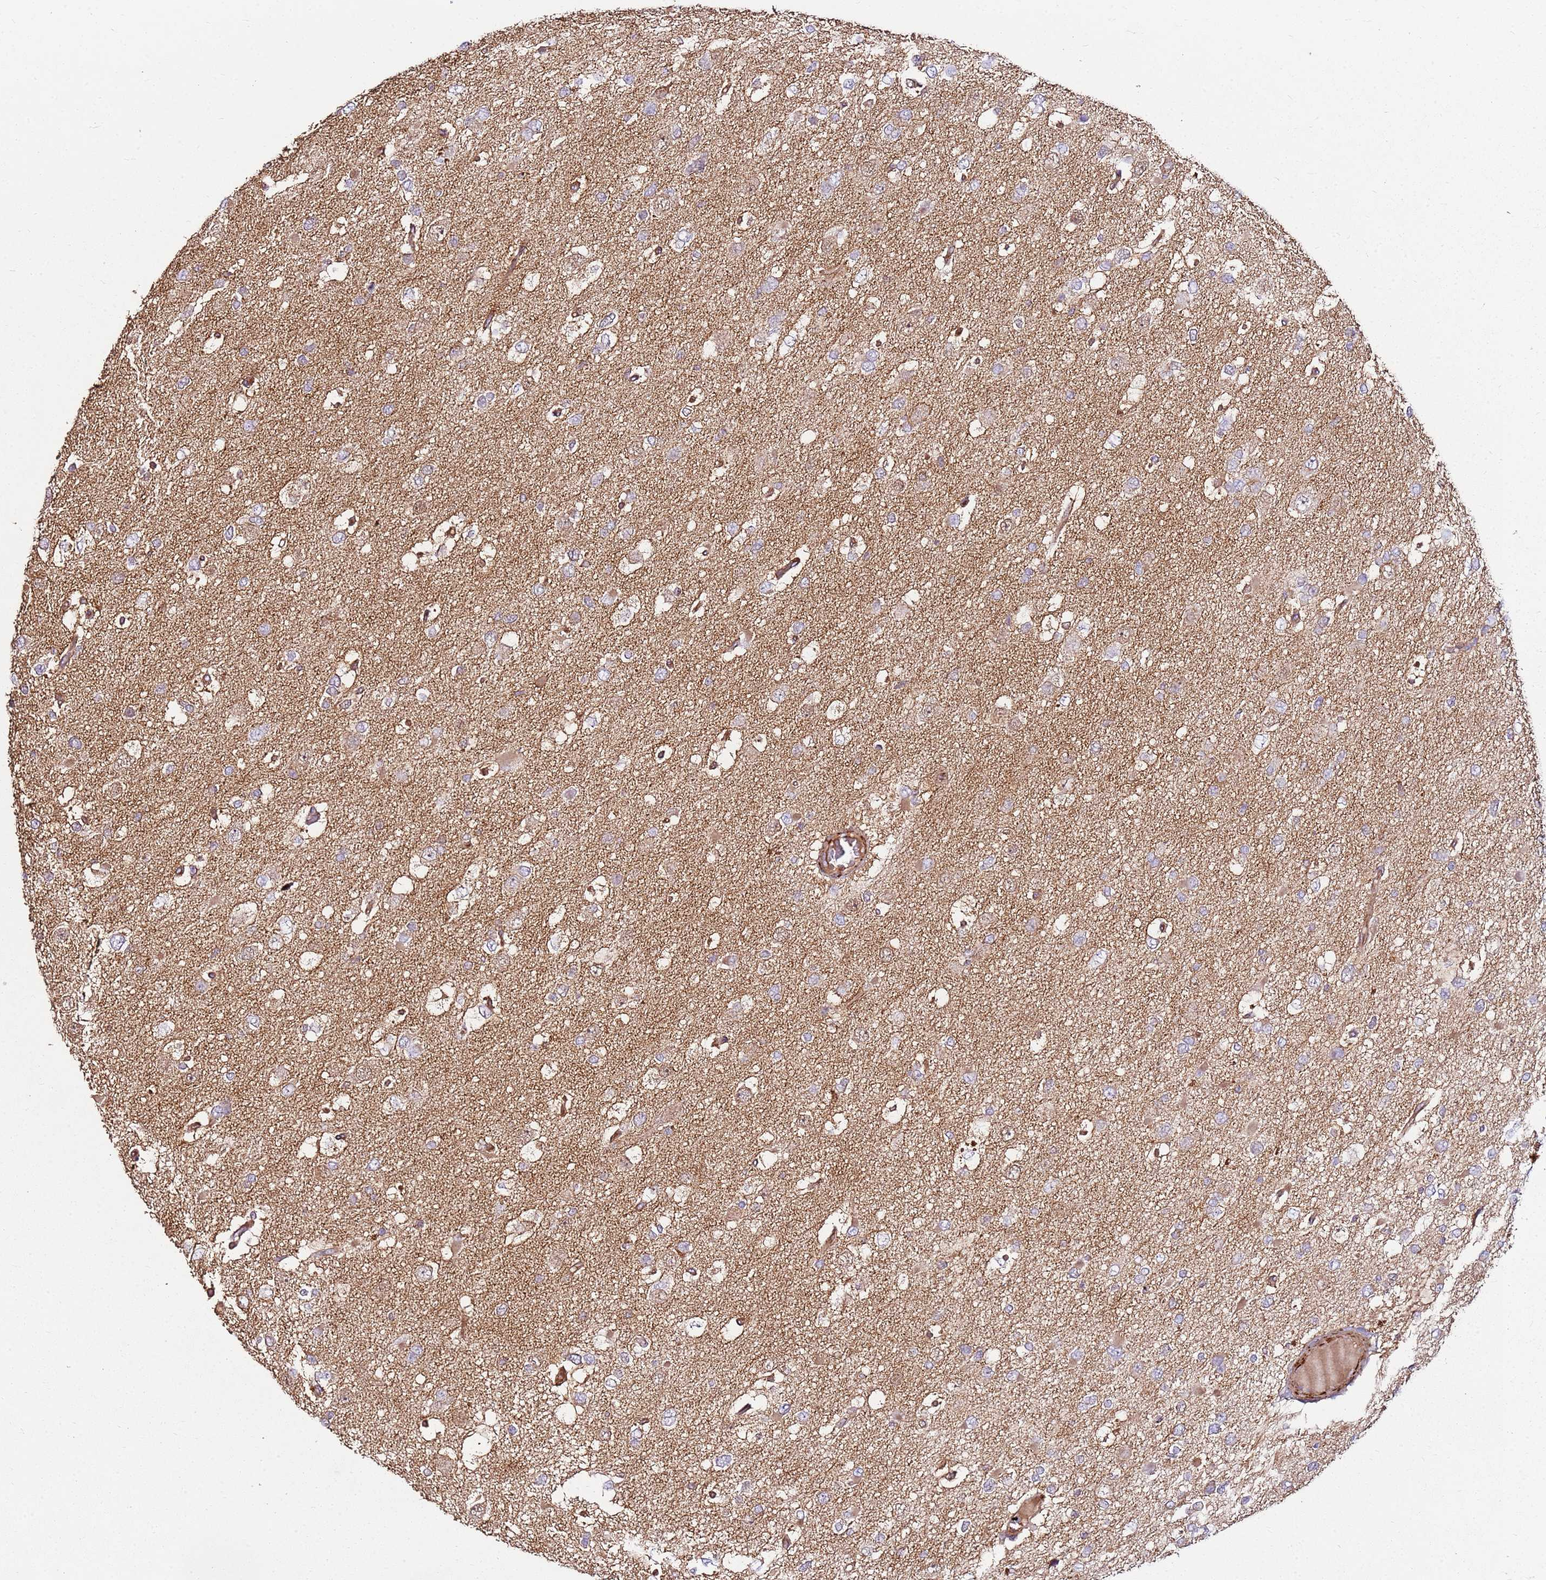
{"staining": {"intensity": "weak", "quantity": "<25%", "location": "cytoplasmic/membranous"}, "tissue": "glioma", "cell_type": "Tumor cells", "image_type": "cancer", "snomed": [{"axis": "morphology", "description": "Glioma, malignant, High grade"}, {"axis": "topography", "description": "Brain"}], "caption": "High magnification brightfield microscopy of high-grade glioma (malignant) stained with DAB (brown) and counterstained with hematoxylin (blue): tumor cells show no significant expression.", "gene": "KRTAP21-3", "patient": {"sex": "male", "age": 53}}